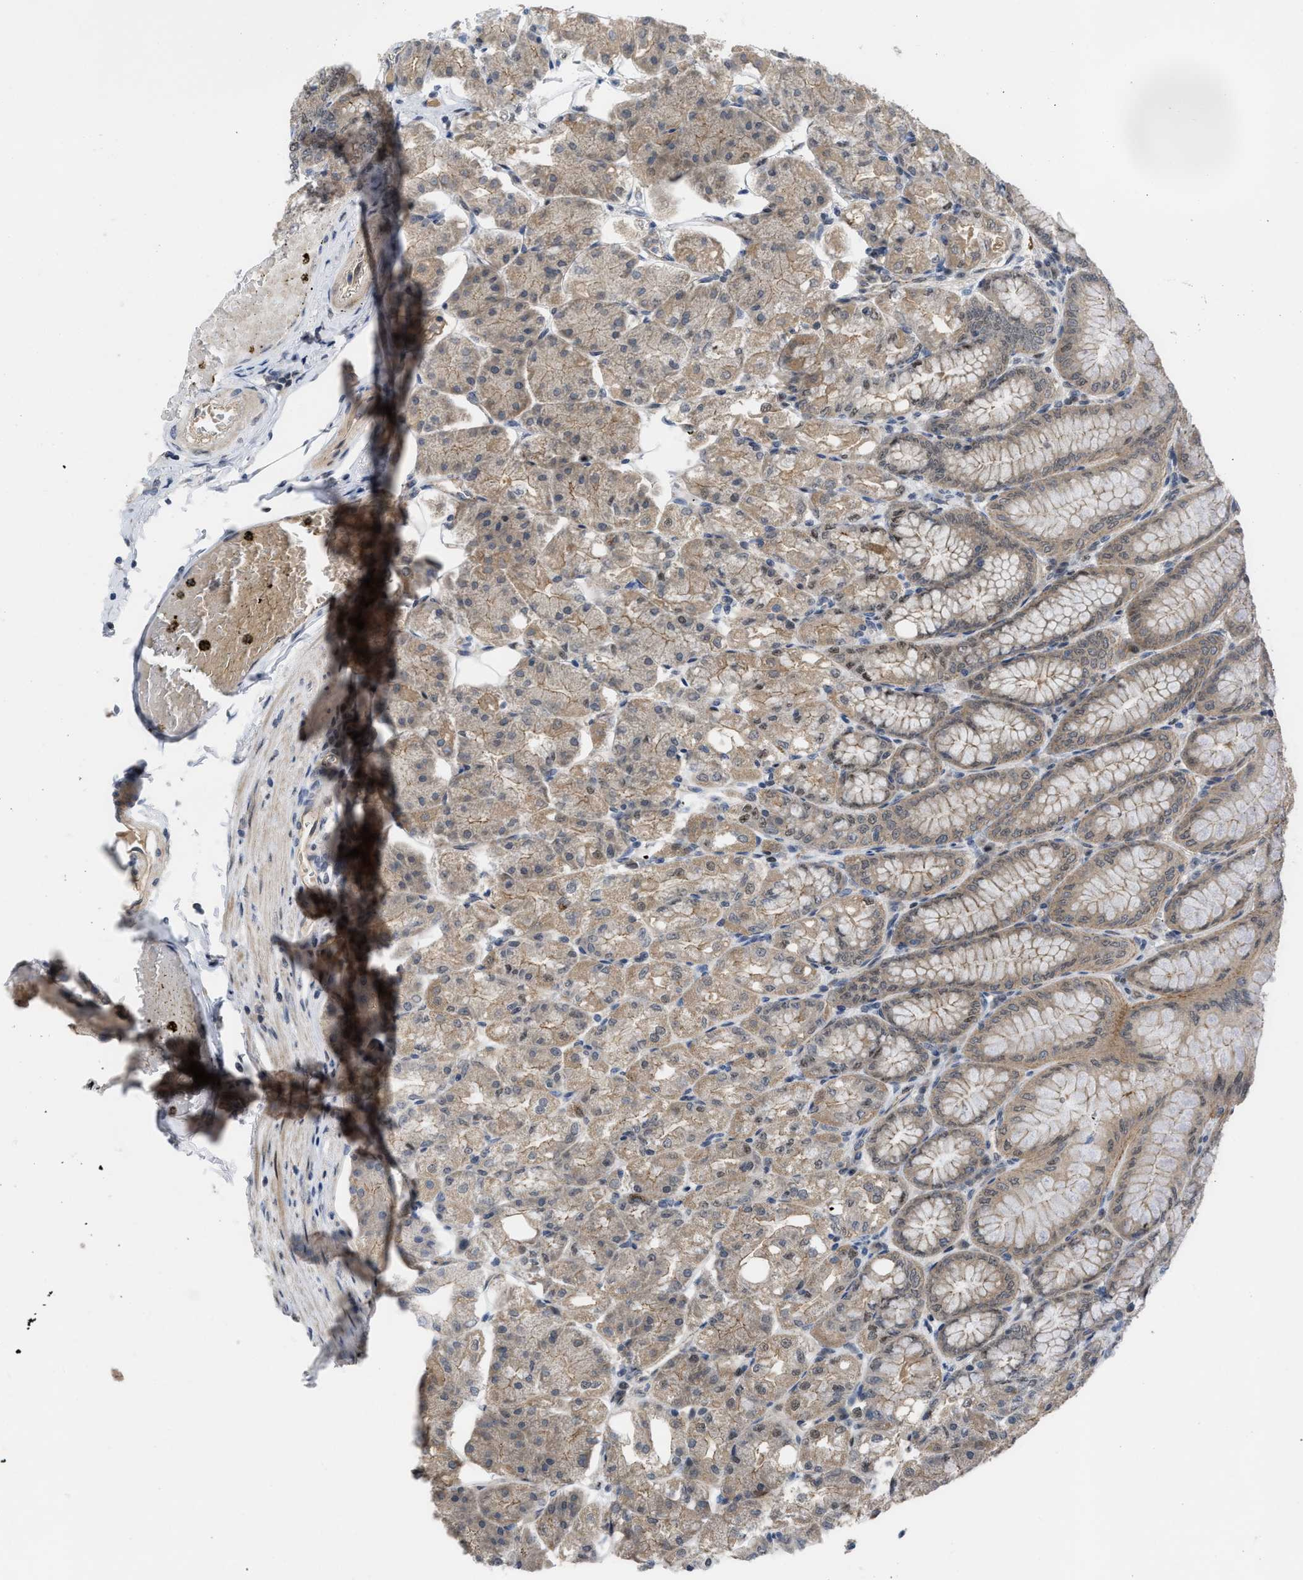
{"staining": {"intensity": "moderate", "quantity": ">75%", "location": "cytoplasmic/membranous"}, "tissue": "stomach", "cell_type": "Glandular cells", "image_type": "normal", "snomed": [{"axis": "morphology", "description": "Normal tissue, NOS"}, {"axis": "topography", "description": "Stomach, lower"}], "caption": "Moderate cytoplasmic/membranous staining is appreciated in about >75% of glandular cells in unremarkable stomach.", "gene": "LDAF1", "patient": {"sex": "male", "age": 71}}